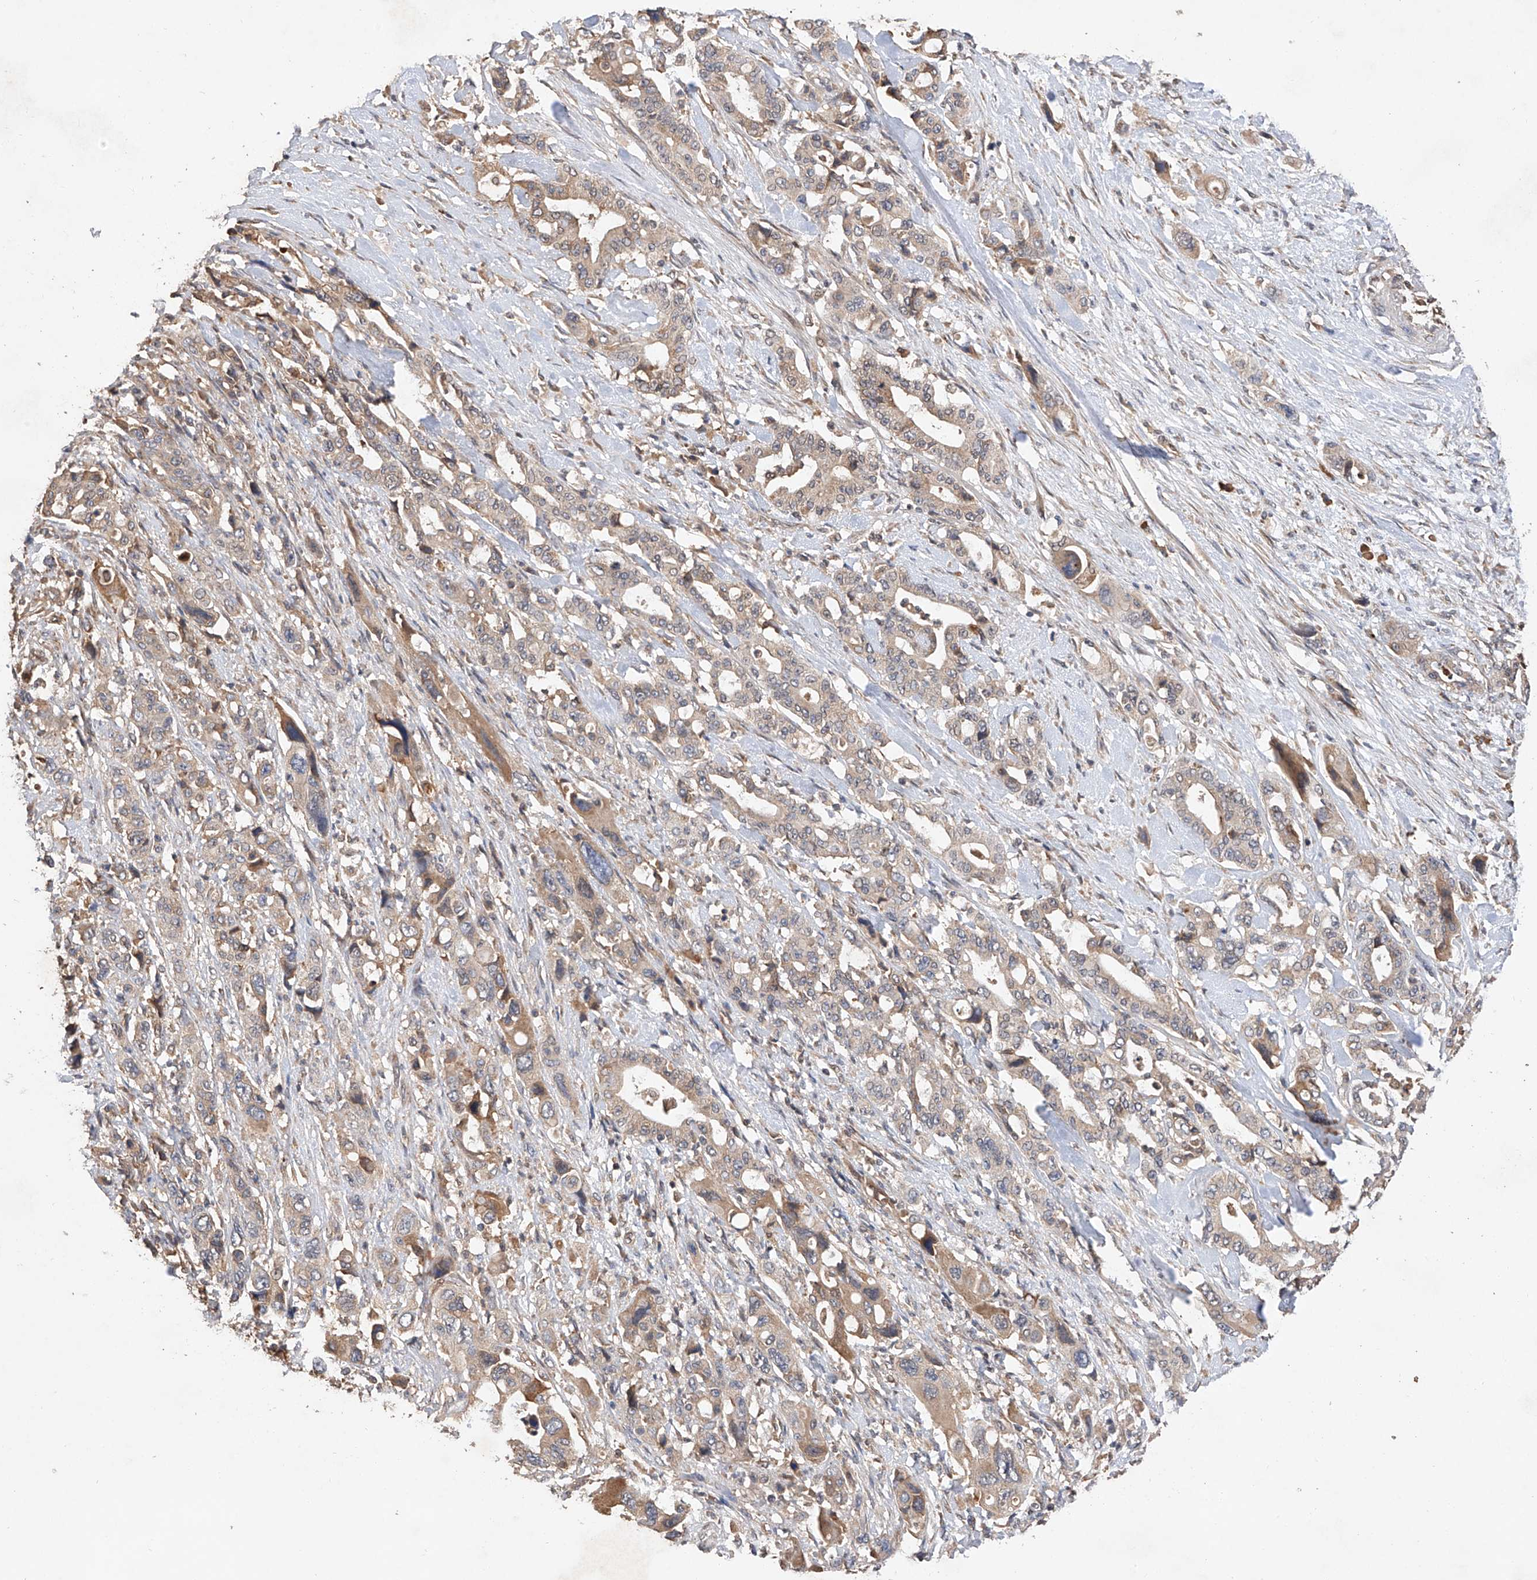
{"staining": {"intensity": "moderate", "quantity": ">75%", "location": "cytoplasmic/membranous"}, "tissue": "pancreatic cancer", "cell_type": "Tumor cells", "image_type": "cancer", "snomed": [{"axis": "morphology", "description": "Adenocarcinoma, NOS"}, {"axis": "topography", "description": "Pancreas"}], "caption": "Immunohistochemistry (IHC) micrograph of neoplastic tissue: adenocarcinoma (pancreatic) stained using immunohistochemistry (IHC) reveals medium levels of moderate protein expression localized specifically in the cytoplasmic/membranous of tumor cells, appearing as a cytoplasmic/membranous brown color.", "gene": "RILPL2", "patient": {"sex": "male", "age": 46}}